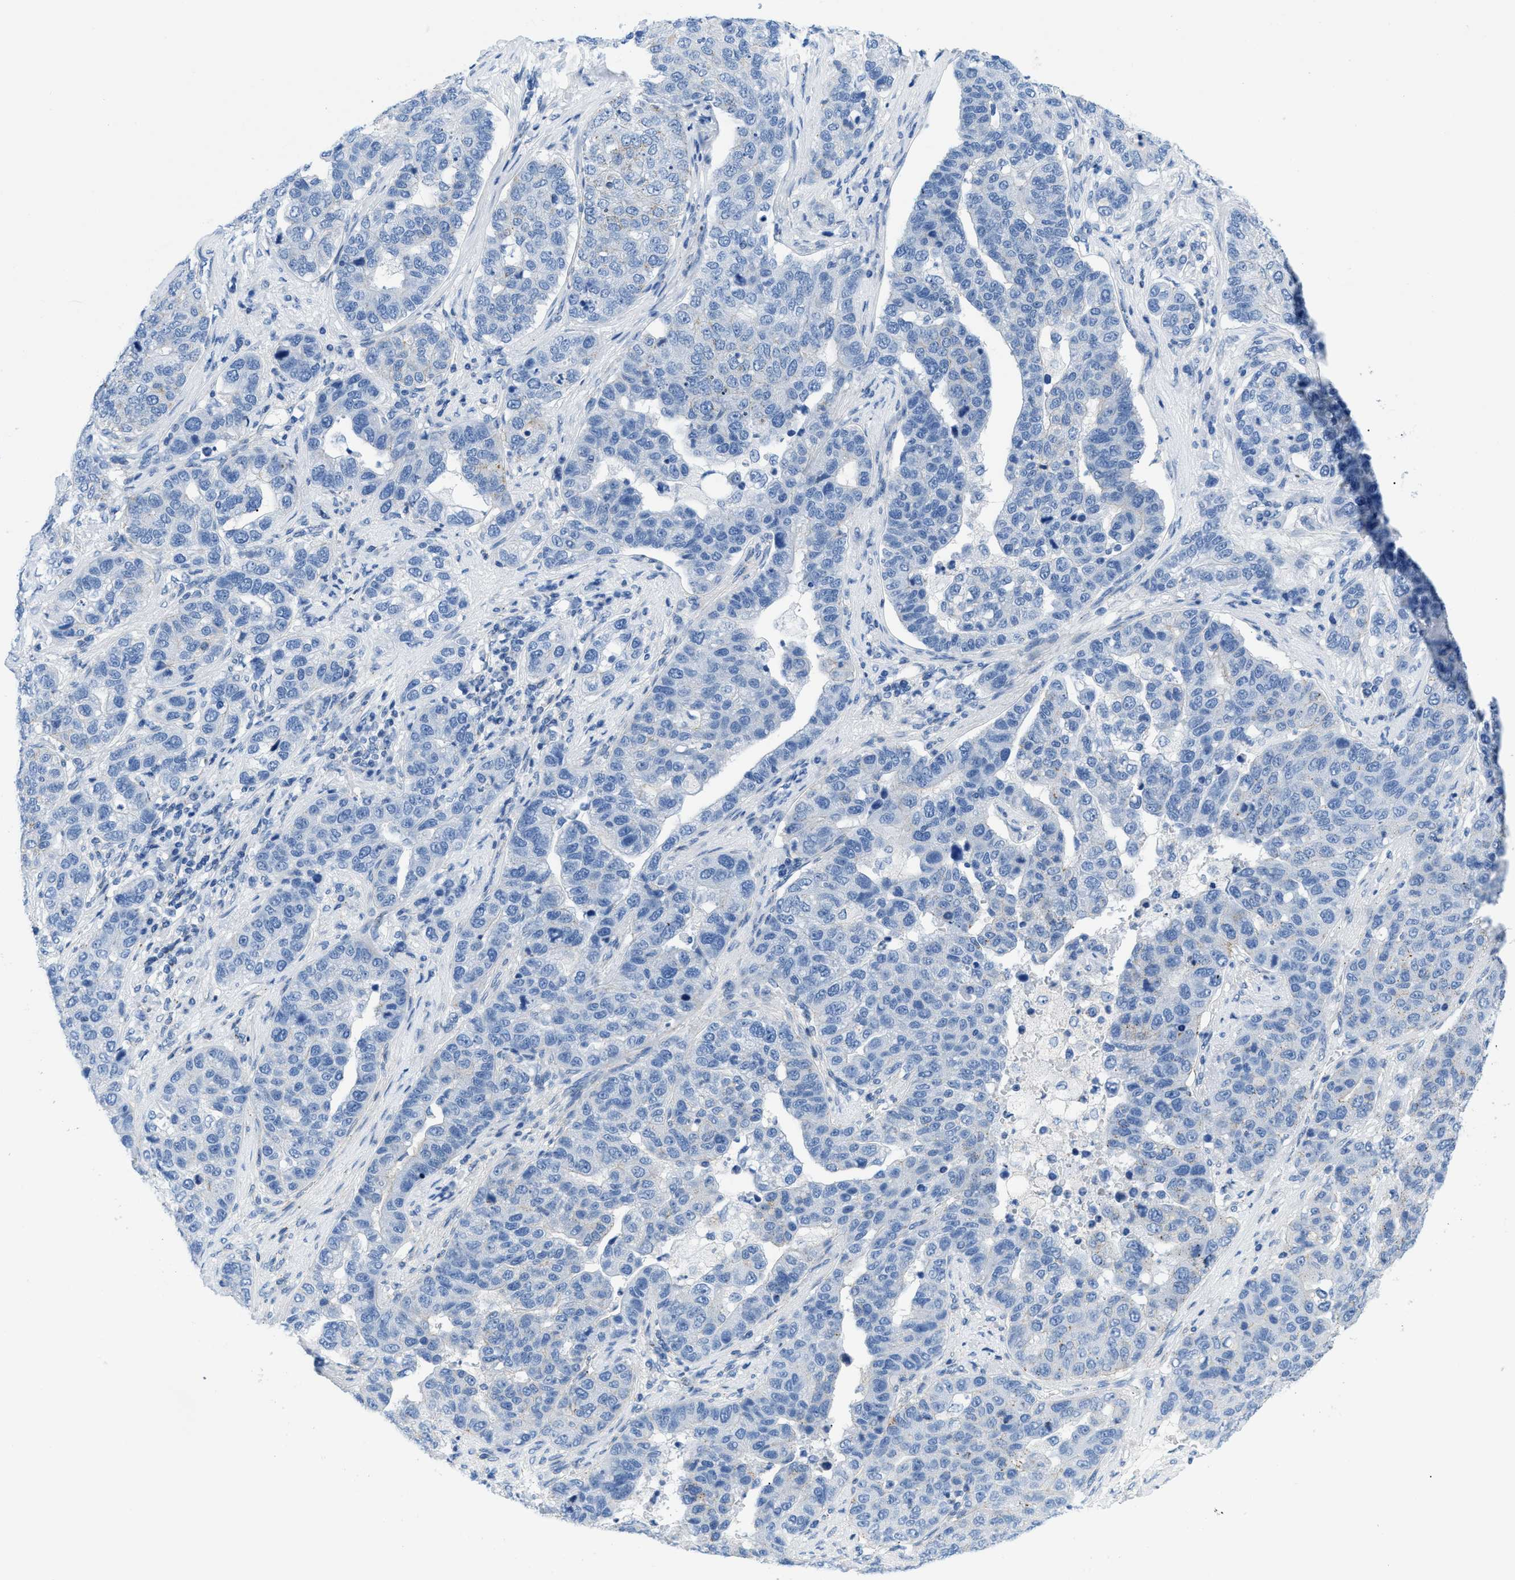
{"staining": {"intensity": "negative", "quantity": "none", "location": "none"}, "tissue": "pancreatic cancer", "cell_type": "Tumor cells", "image_type": "cancer", "snomed": [{"axis": "morphology", "description": "Adenocarcinoma, NOS"}, {"axis": "topography", "description": "Pancreas"}], "caption": "Immunohistochemistry (IHC) image of pancreatic adenocarcinoma stained for a protein (brown), which displays no positivity in tumor cells.", "gene": "FDCSP", "patient": {"sex": "female", "age": 61}}